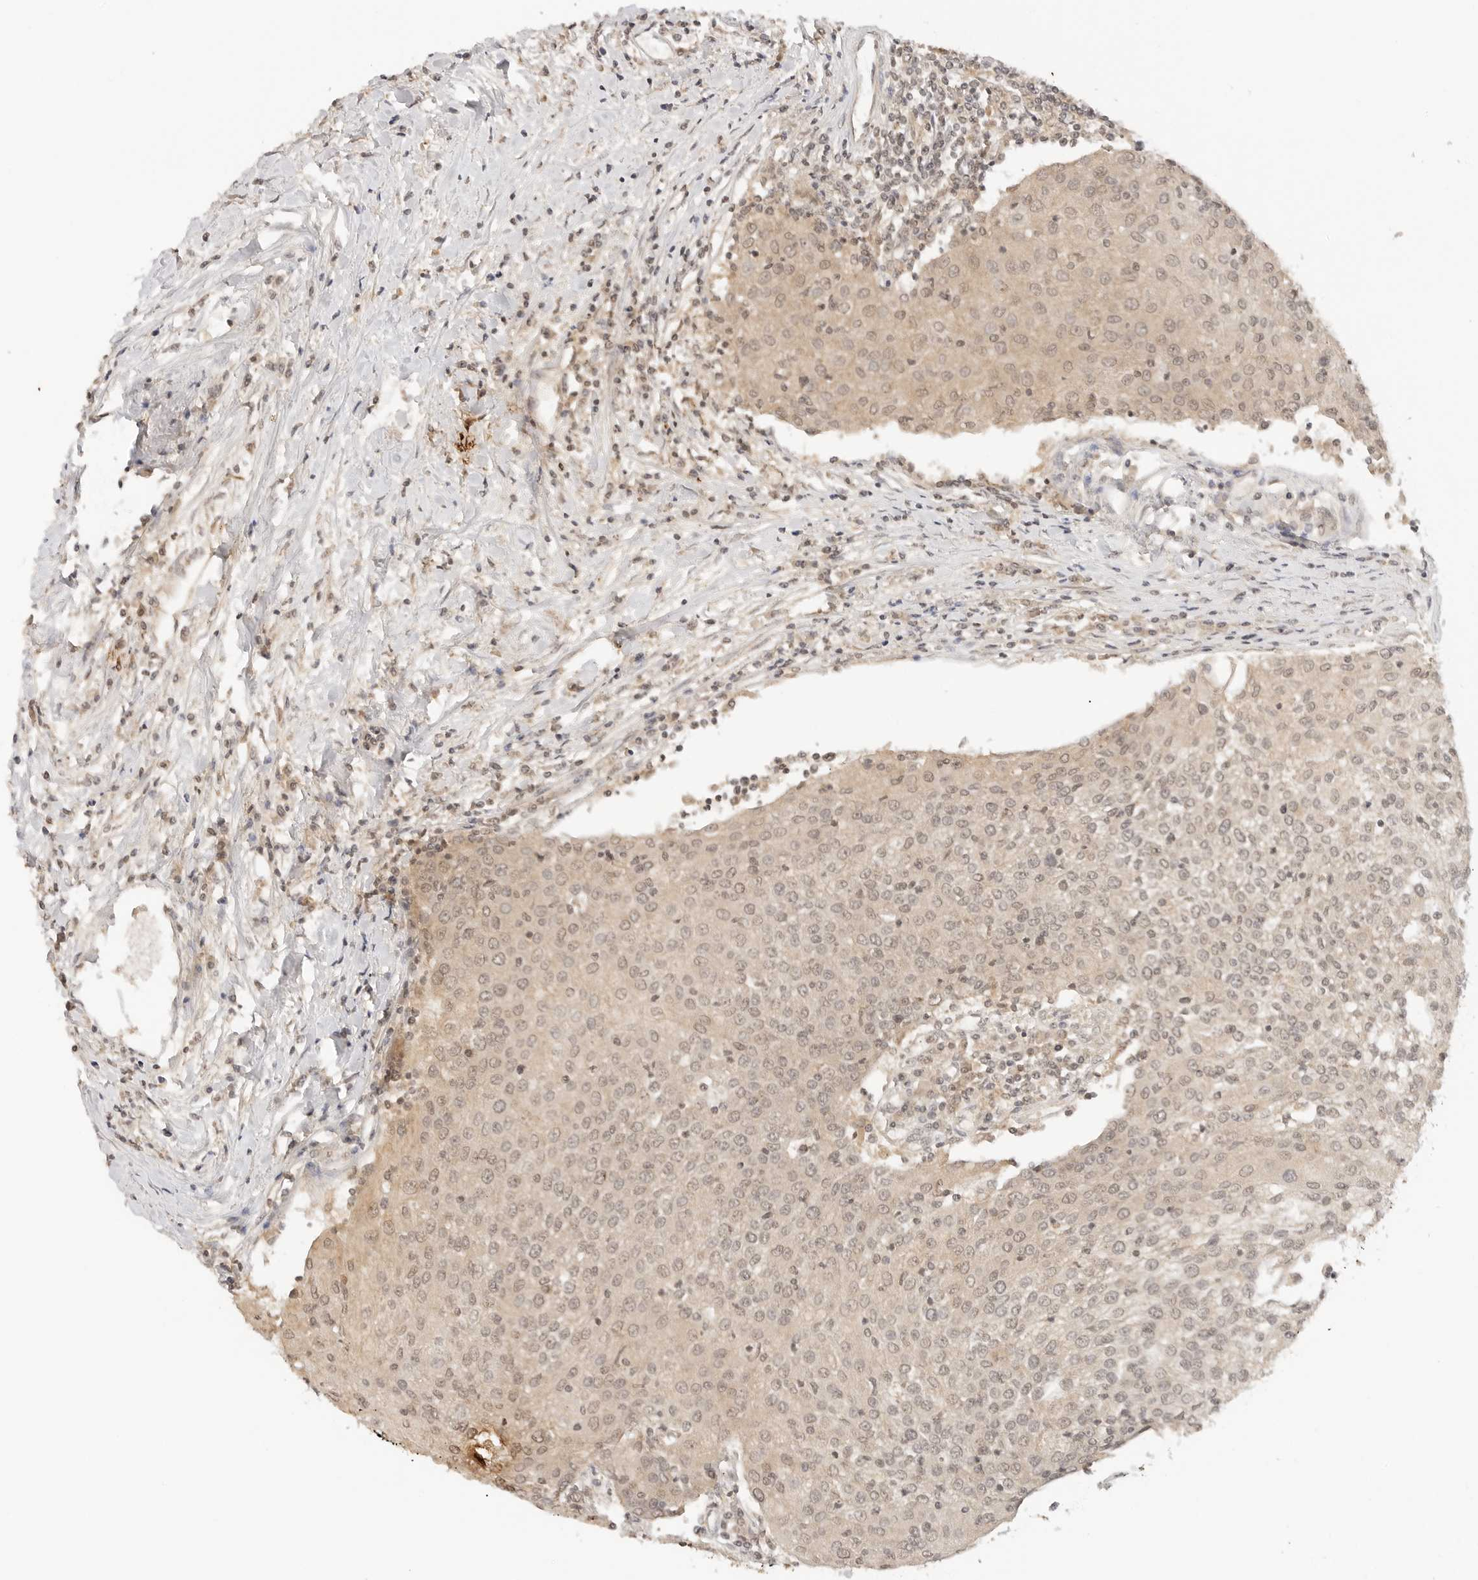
{"staining": {"intensity": "weak", "quantity": ">75%", "location": "cytoplasmic/membranous,nuclear"}, "tissue": "urothelial cancer", "cell_type": "Tumor cells", "image_type": "cancer", "snomed": [{"axis": "morphology", "description": "Urothelial carcinoma, High grade"}, {"axis": "topography", "description": "Urinary bladder"}], "caption": "Protein staining of urothelial cancer tissue shows weak cytoplasmic/membranous and nuclear staining in approximately >75% of tumor cells.", "gene": "GPR34", "patient": {"sex": "female", "age": 85}}